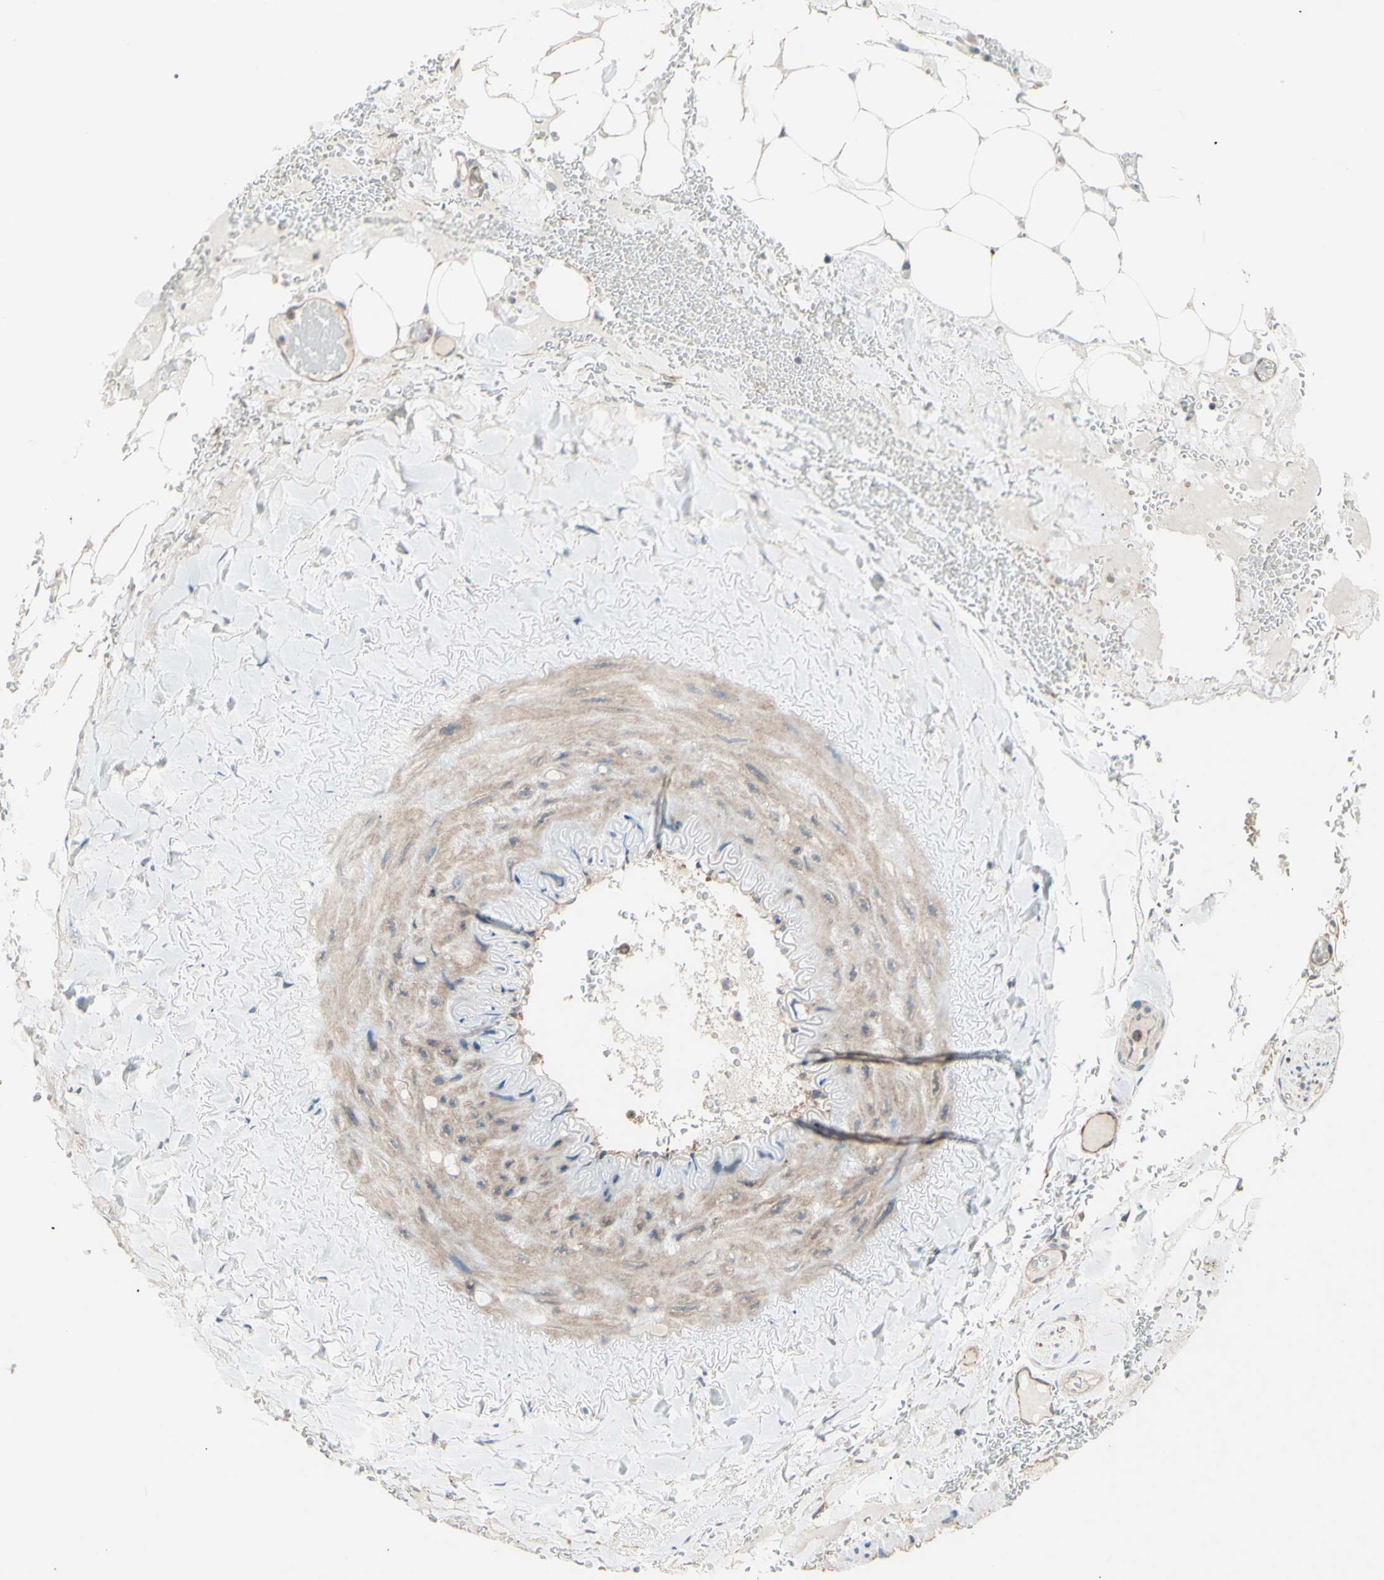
{"staining": {"intensity": "weak", "quantity": ">75%", "location": "cytoplasmic/membranous"}, "tissue": "adipose tissue", "cell_type": "Adipocytes", "image_type": "normal", "snomed": [{"axis": "morphology", "description": "Normal tissue, NOS"}, {"axis": "topography", "description": "Peripheral nerve tissue"}], "caption": "A photomicrograph of adipose tissue stained for a protein displays weak cytoplasmic/membranous brown staining in adipocytes. Nuclei are stained in blue.", "gene": "DYNLRB1", "patient": {"sex": "male", "age": 70}}